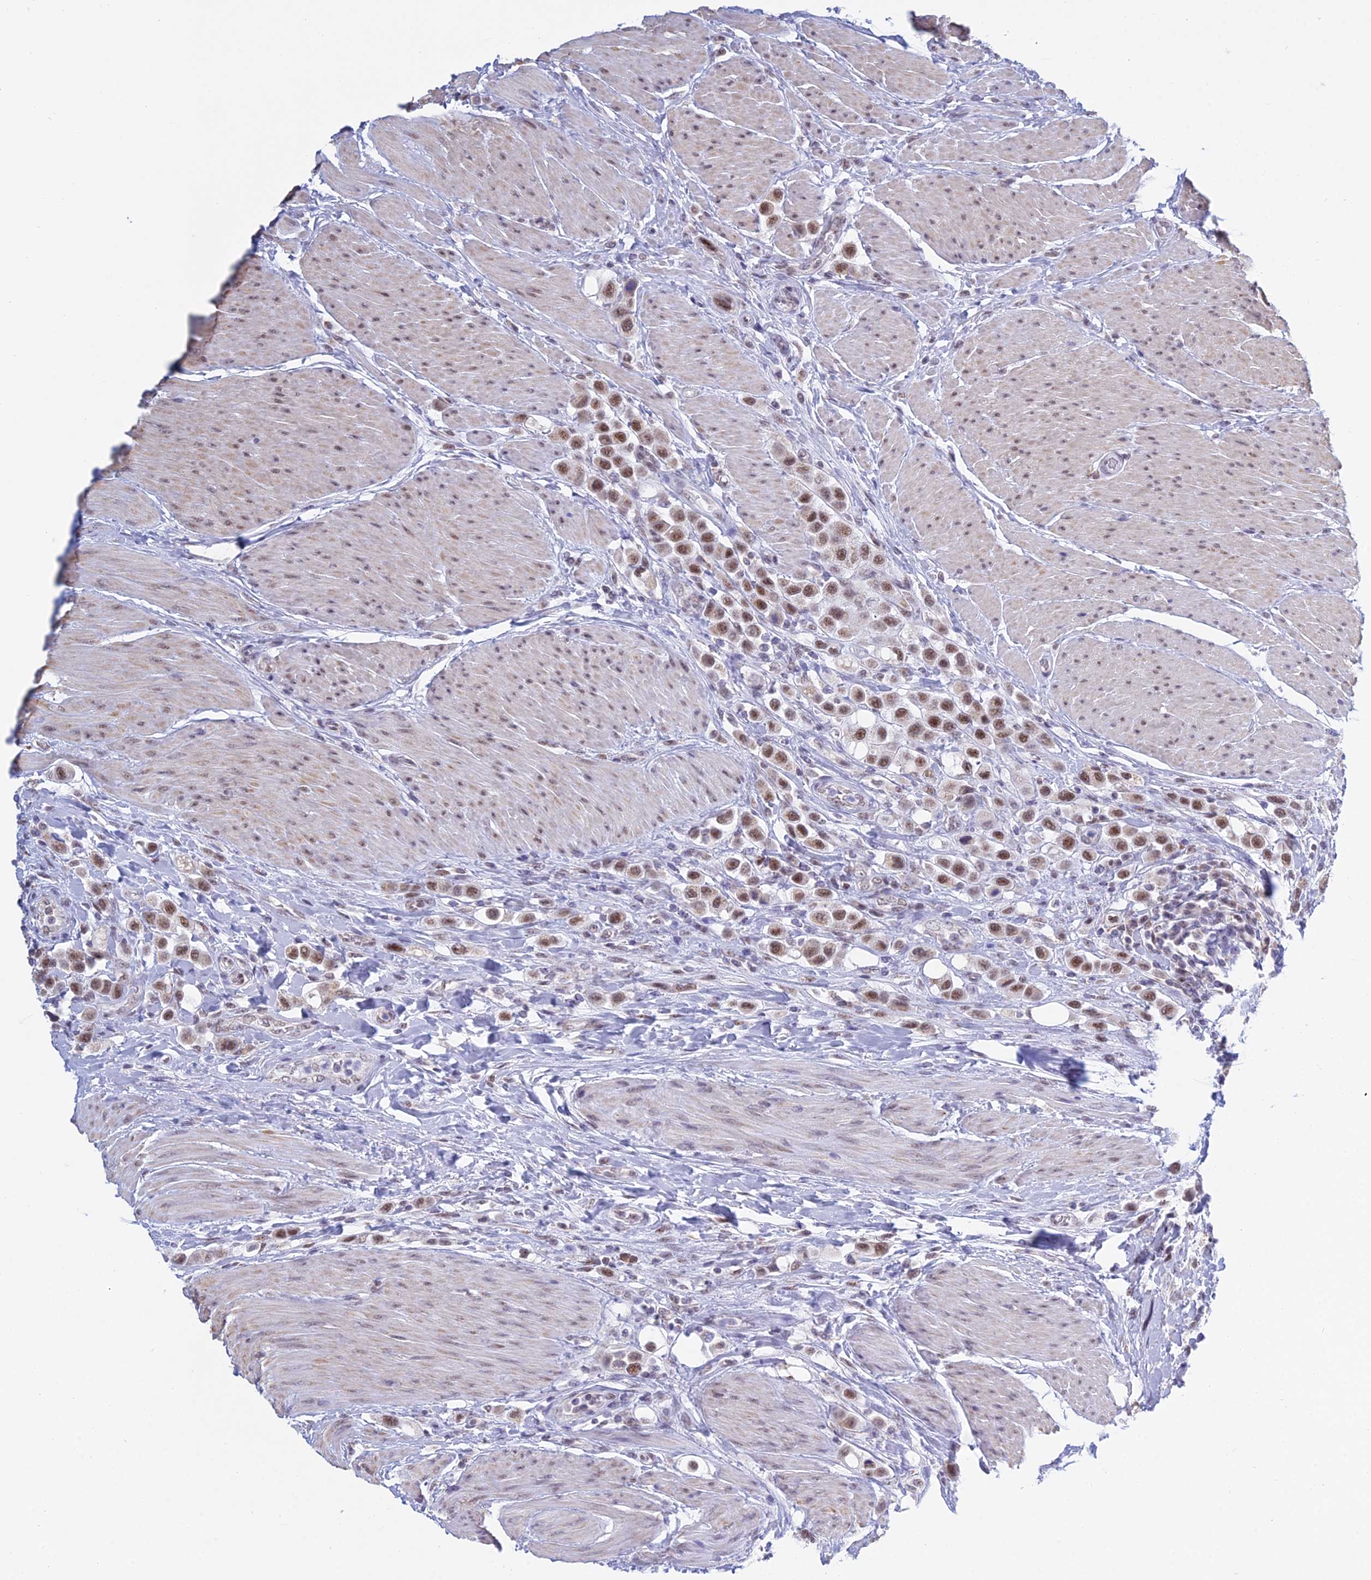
{"staining": {"intensity": "moderate", "quantity": ">75%", "location": "nuclear"}, "tissue": "urothelial cancer", "cell_type": "Tumor cells", "image_type": "cancer", "snomed": [{"axis": "morphology", "description": "Urothelial carcinoma, High grade"}, {"axis": "topography", "description": "Urinary bladder"}], "caption": "Immunohistochemistry (DAB) staining of human urothelial cancer reveals moderate nuclear protein staining in approximately >75% of tumor cells.", "gene": "KLF14", "patient": {"sex": "male", "age": 50}}